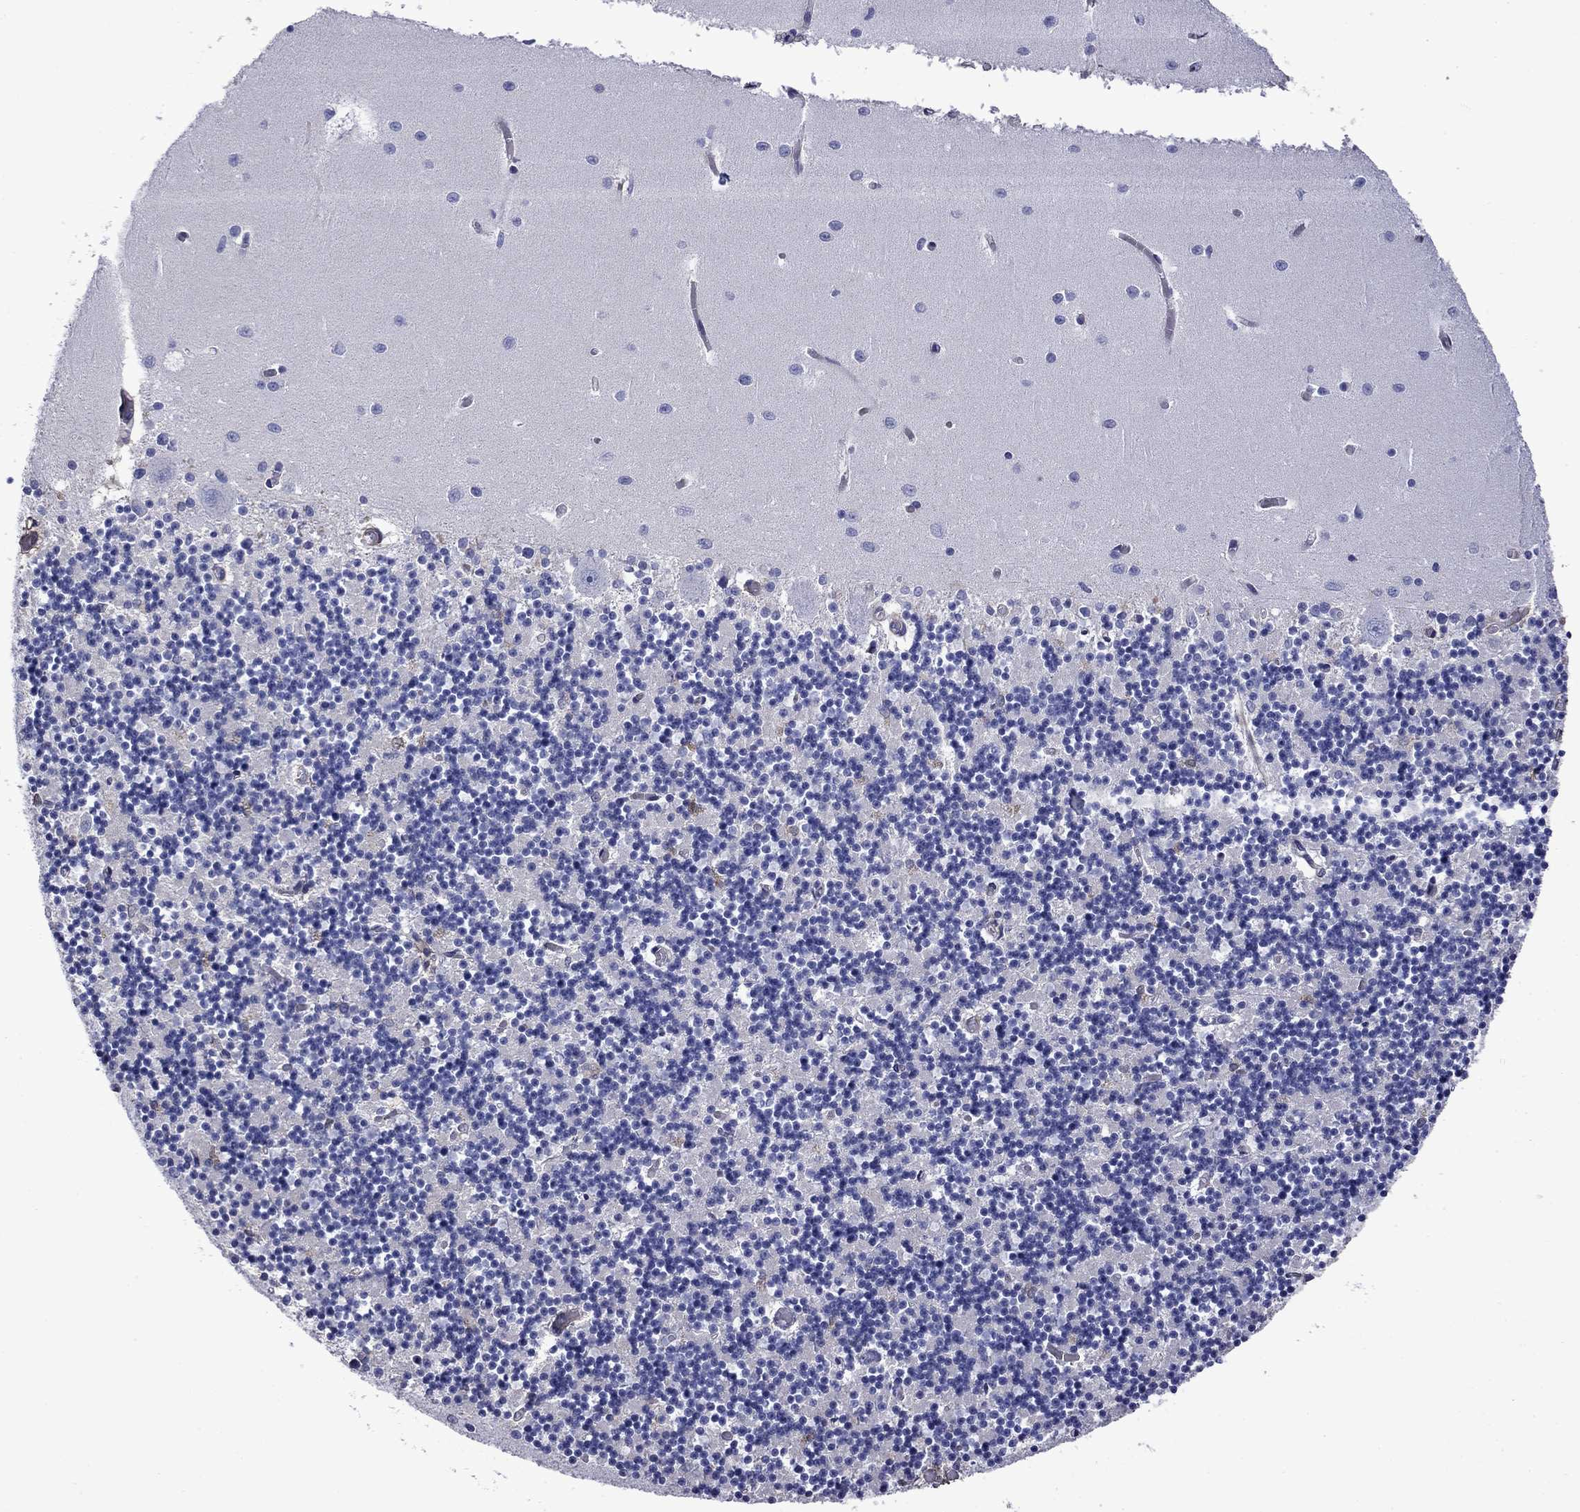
{"staining": {"intensity": "negative", "quantity": "none", "location": "none"}, "tissue": "cerebellum", "cell_type": "Cells in granular layer", "image_type": "normal", "snomed": [{"axis": "morphology", "description": "Normal tissue, NOS"}, {"axis": "topography", "description": "Cerebellum"}], "caption": "Normal cerebellum was stained to show a protein in brown. There is no significant positivity in cells in granular layer. (DAB (3,3'-diaminobenzidine) IHC with hematoxylin counter stain).", "gene": "HSPG2", "patient": {"sex": "female", "age": 64}}